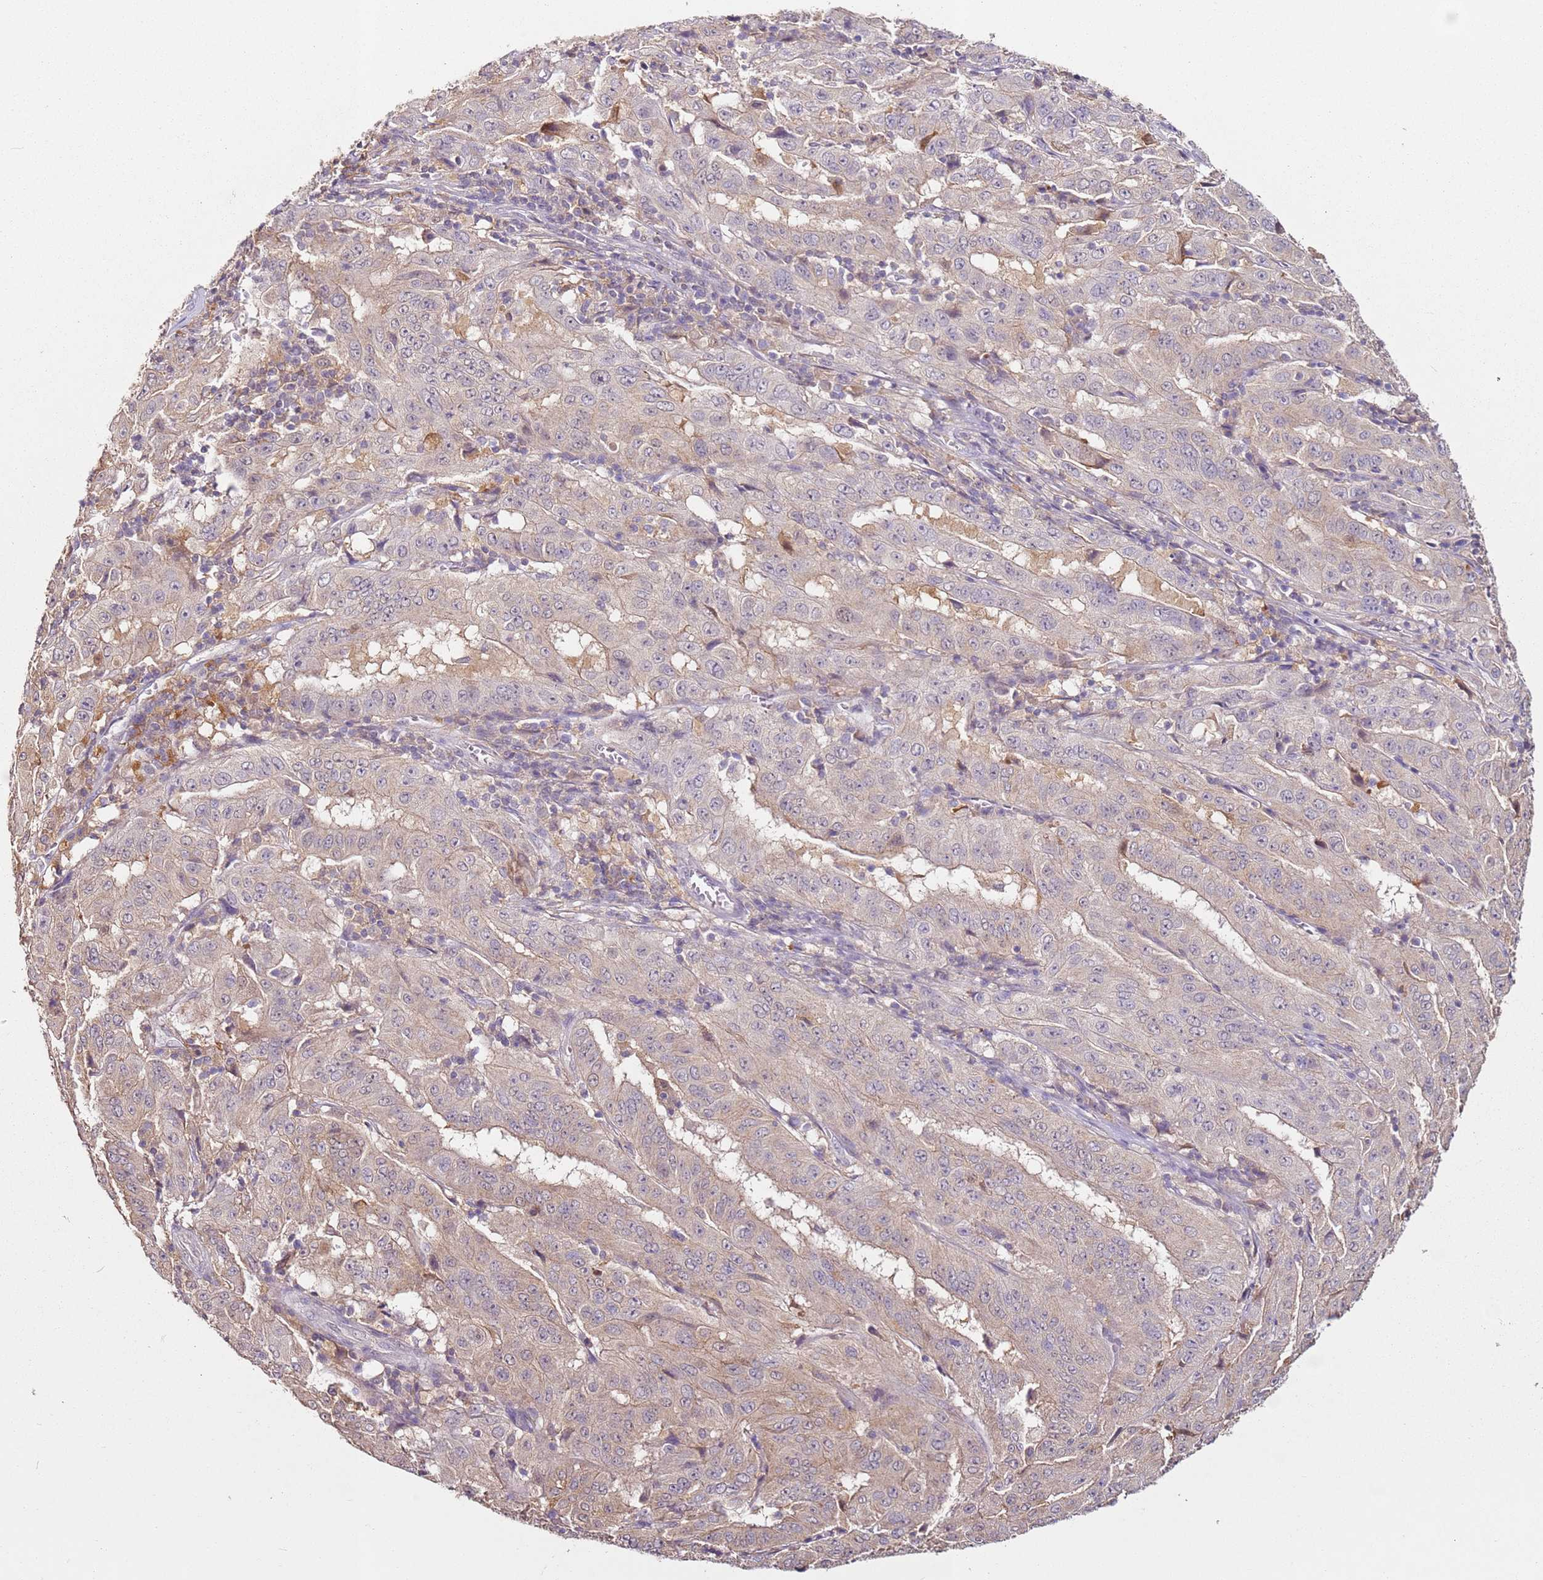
{"staining": {"intensity": "weak", "quantity": "<25%", "location": "cytoplasmic/membranous"}, "tissue": "pancreatic cancer", "cell_type": "Tumor cells", "image_type": "cancer", "snomed": [{"axis": "morphology", "description": "Adenocarcinoma, NOS"}, {"axis": "topography", "description": "Pancreas"}], "caption": "Human pancreatic cancer stained for a protein using immunohistochemistry reveals no staining in tumor cells.", "gene": "MDH1", "patient": {"sex": "male", "age": 63}}